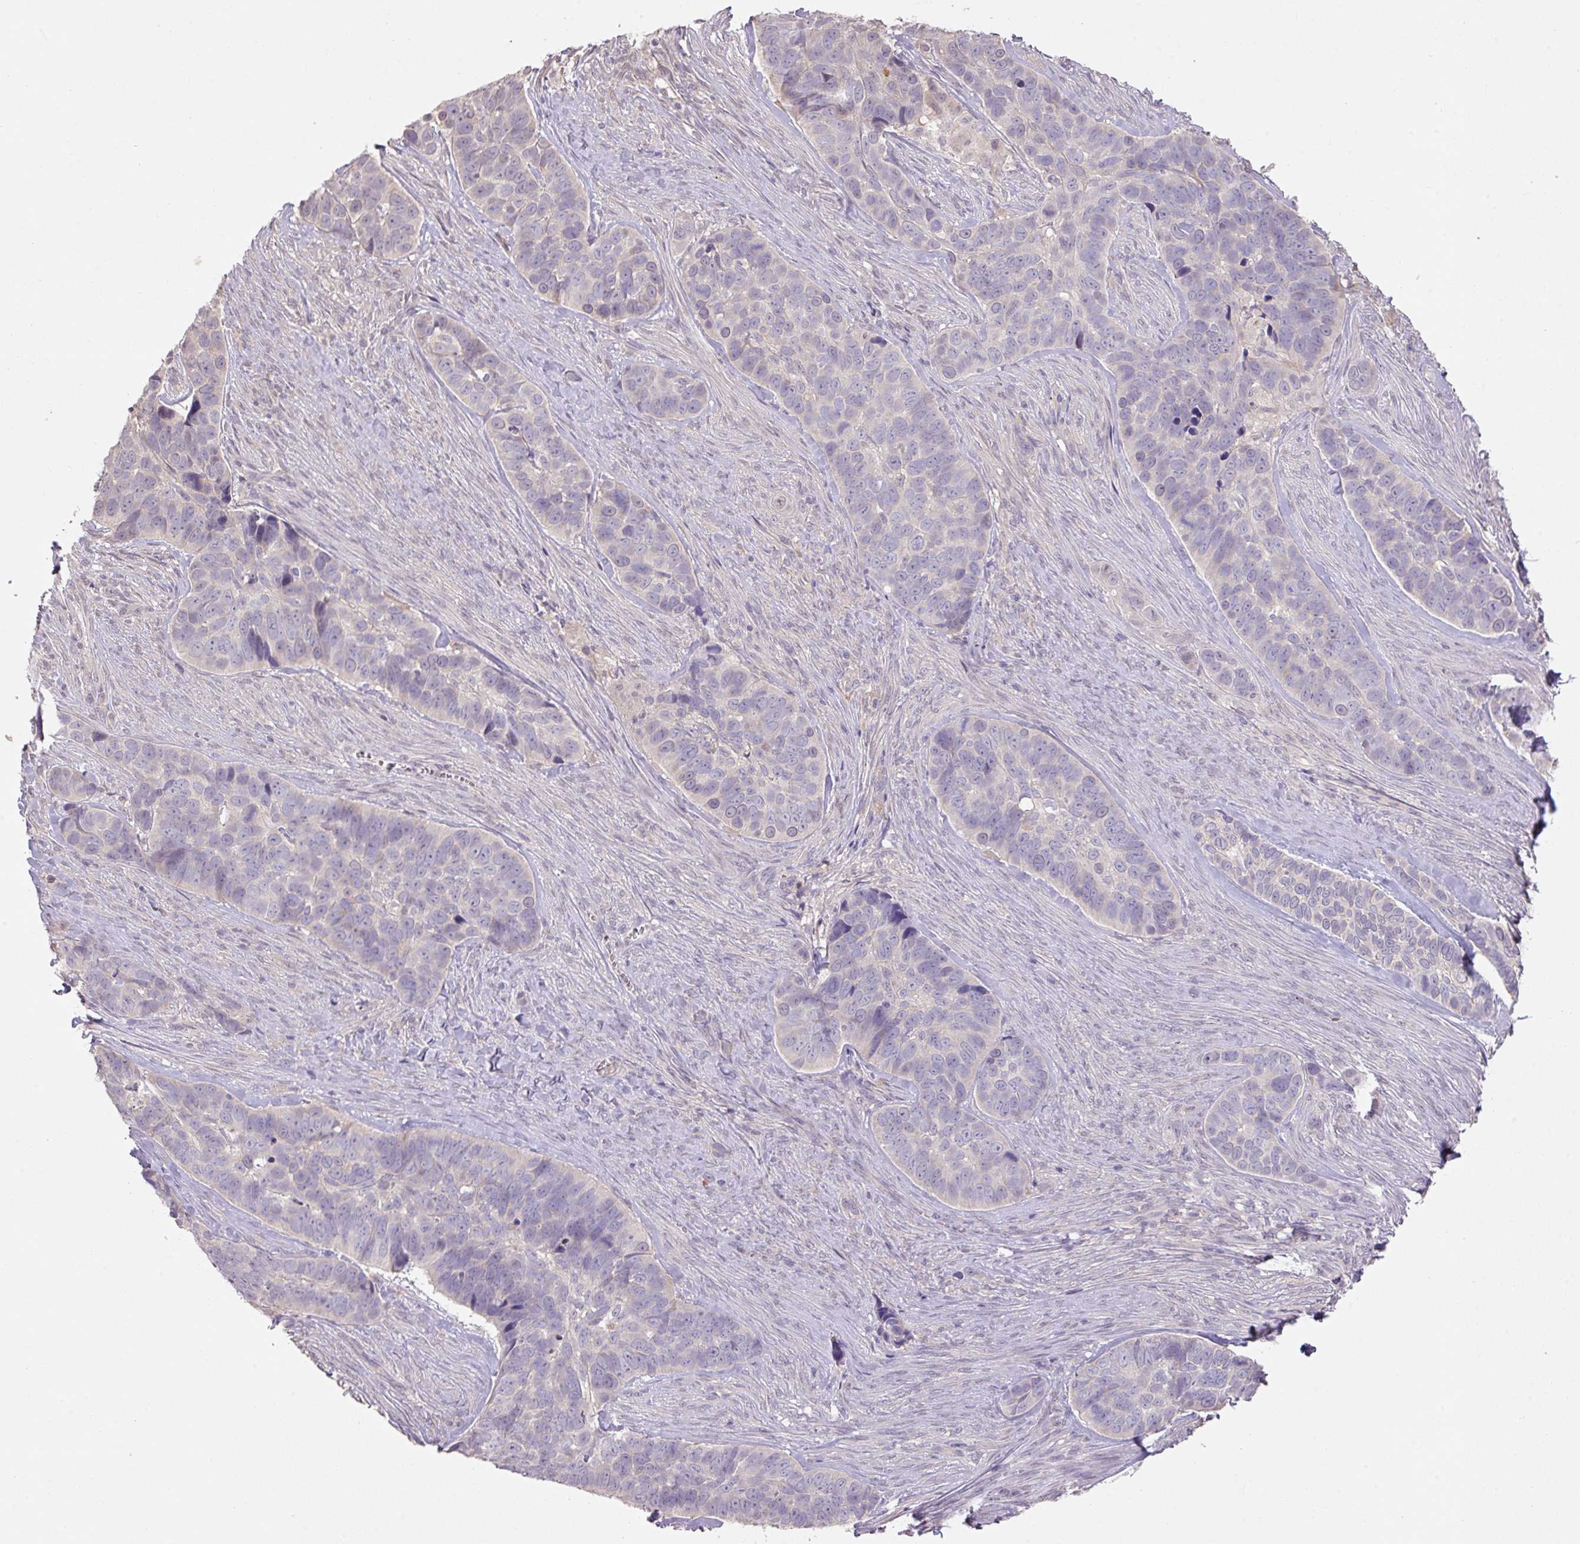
{"staining": {"intensity": "negative", "quantity": "none", "location": "none"}, "tissue": "skin cancer", "cell_type": "Tumor cells", "image_type": "cancer", "snomed": [{"axis": "morphology", "description": "Basal cell carcinoma"}, {"axis": "topography", "description": "Skin"}], "caption": "Protein analysis of basal cell carcinoma (skin) exhibits no significant expression in tumor cells.", "gene": "PRADC1", "patient": {"sex": "female", "age": 82}}